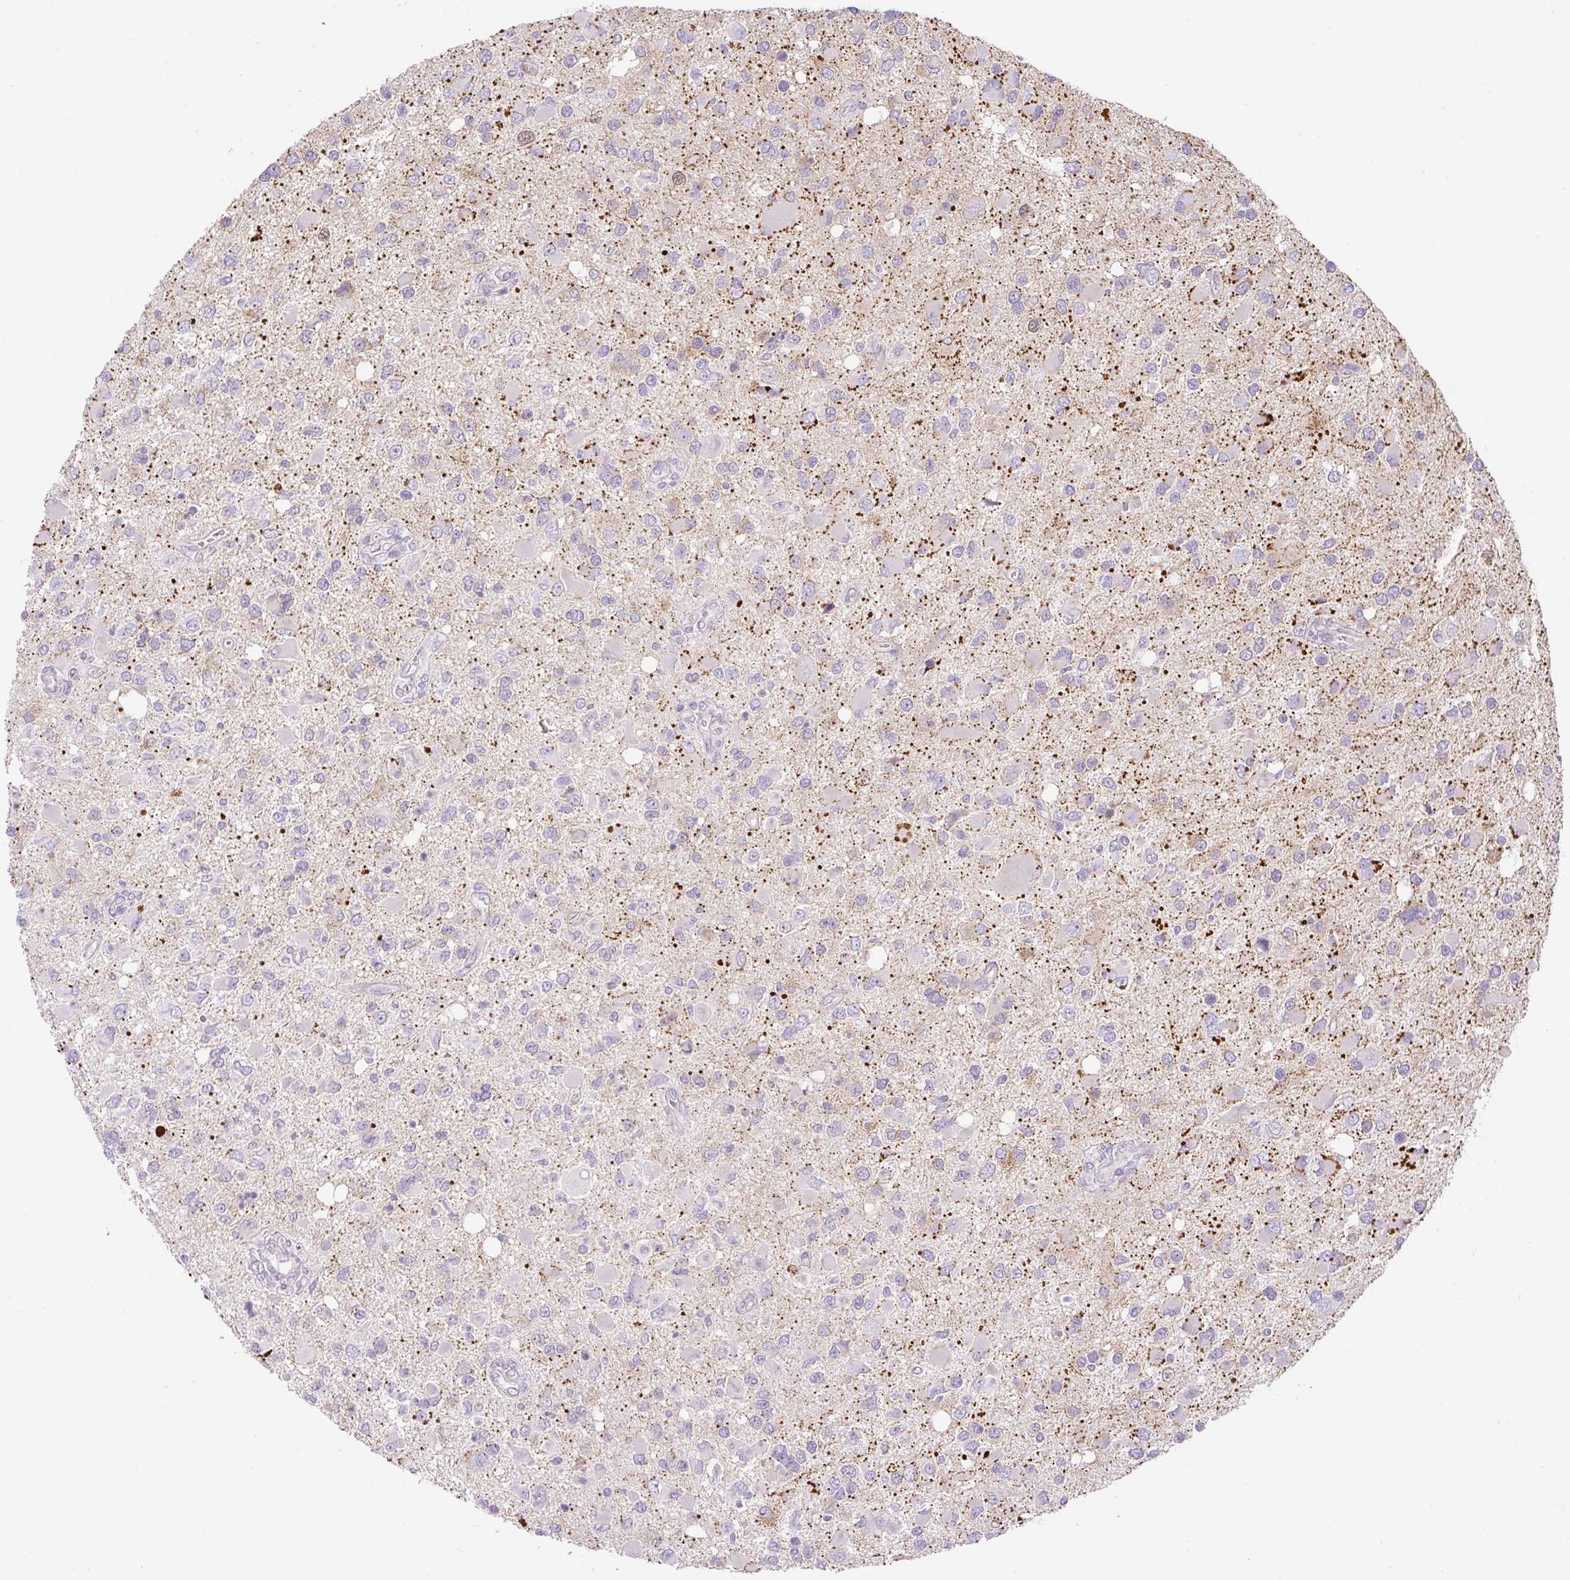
{"staining": {"intensity": "weak", "quantity": "<25%", "location": "cytoplasmic/membranous"}, "tissue": "glioma", "cell_type": "Tumor cells", "image_type": "cancer", "snomed": [{"axis": "morphology", "description": "Glioma, malignant, High grade"}, {"axis": "topography", "description": "Brain"}], "caption": "Tumor cells show no significant positivity in glioma.", "gene": "ADAMTS19", "patient": {"sex": "male", "age": 53}}